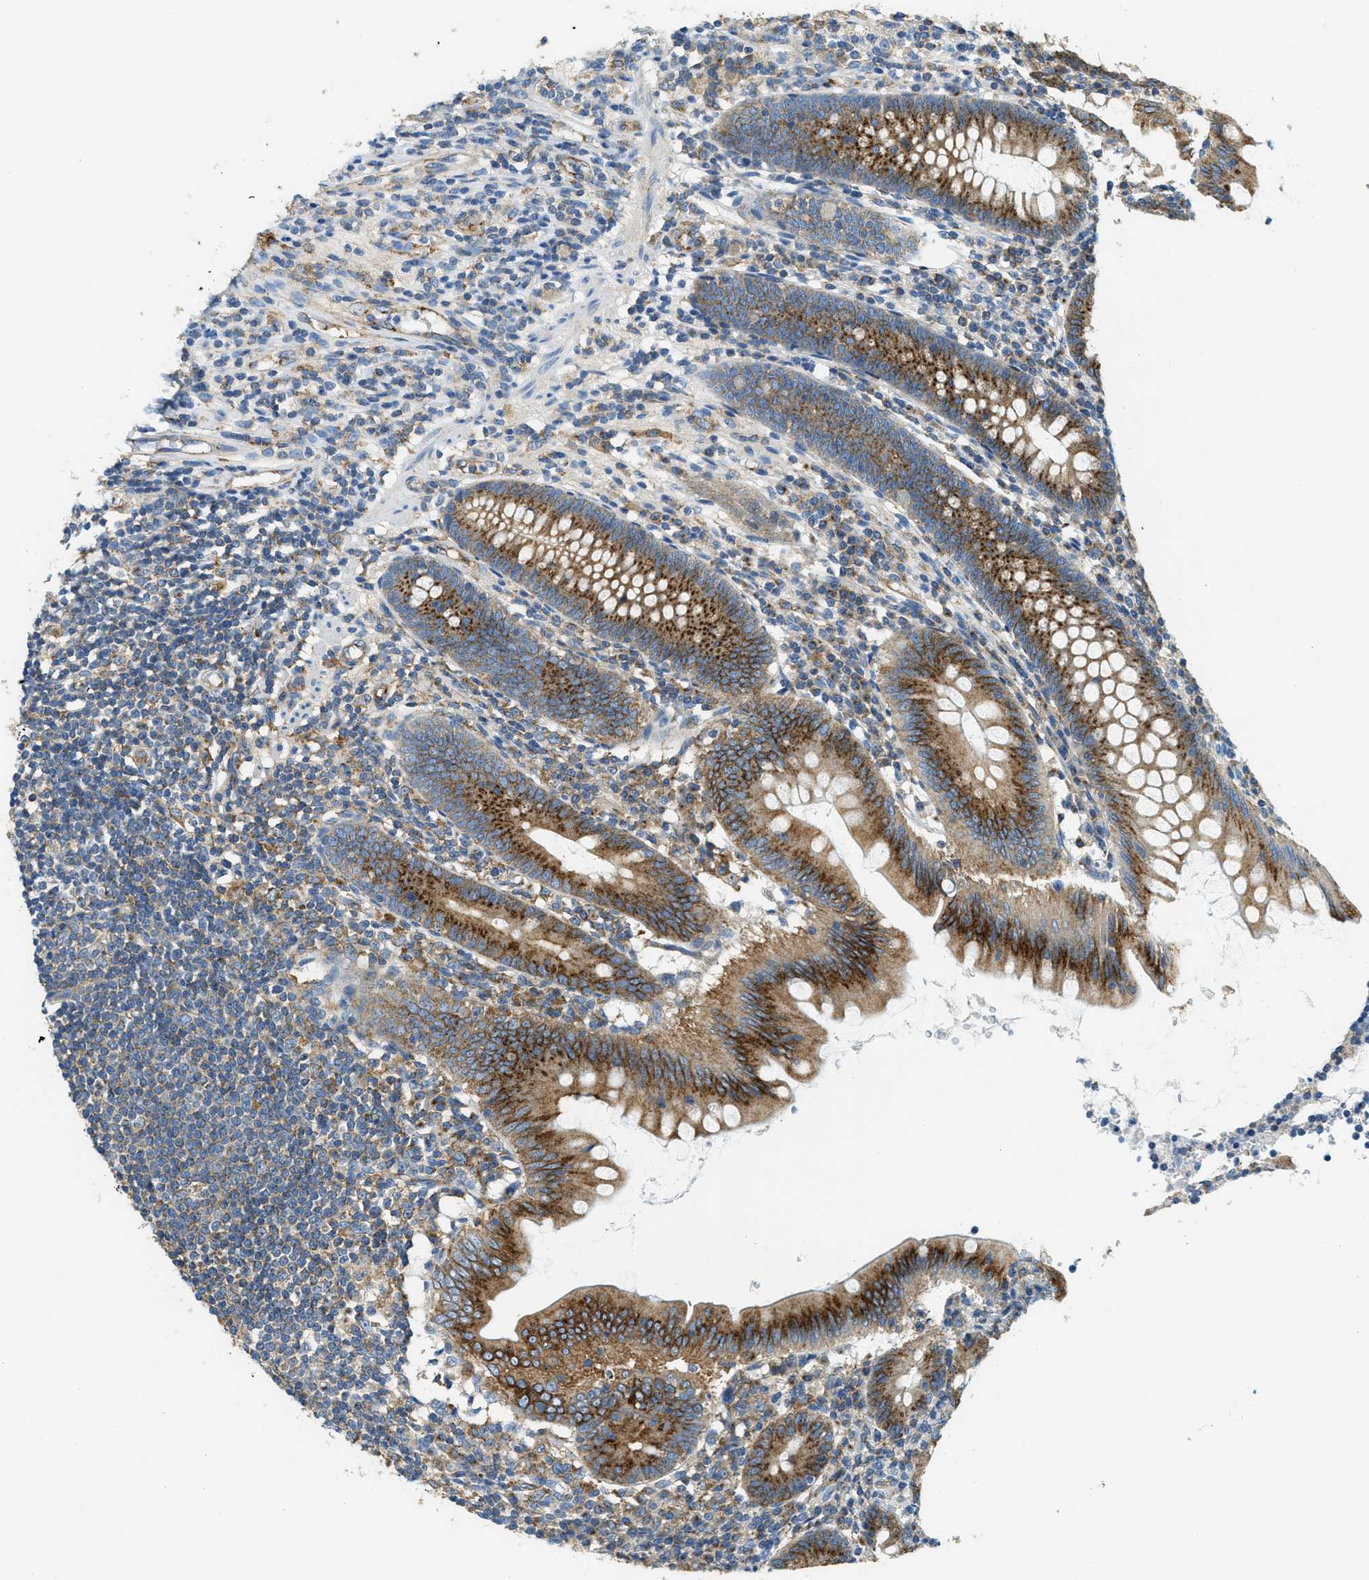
{"staining": {"intensity": "strong", "quantity": ">75%", "location": "cytoplasmic/membranous"}, "tissue": "appendix", "cell_type": "Glandular cells", "image_type": "normal", "snomed": [{"axis": "morphology", "description": "Normal tissue, NOS"}, {"axis": "morphology", "description": "Inflammation, NOS"}, {"axis": "topography", "description": "Appendix"}], "caption": "Immunohistochemistry image of unremarkable appendix: appendix stained using immunohistochemistry (IHC) reveals high levels of strong protein expression localized specifically in the cytoplasmic/membranous of glandular cells, appearing as a cytoplasmic/membranous brown color.", "gene": "AP2B1", "patient": {"sex": "male", "age": 46}}